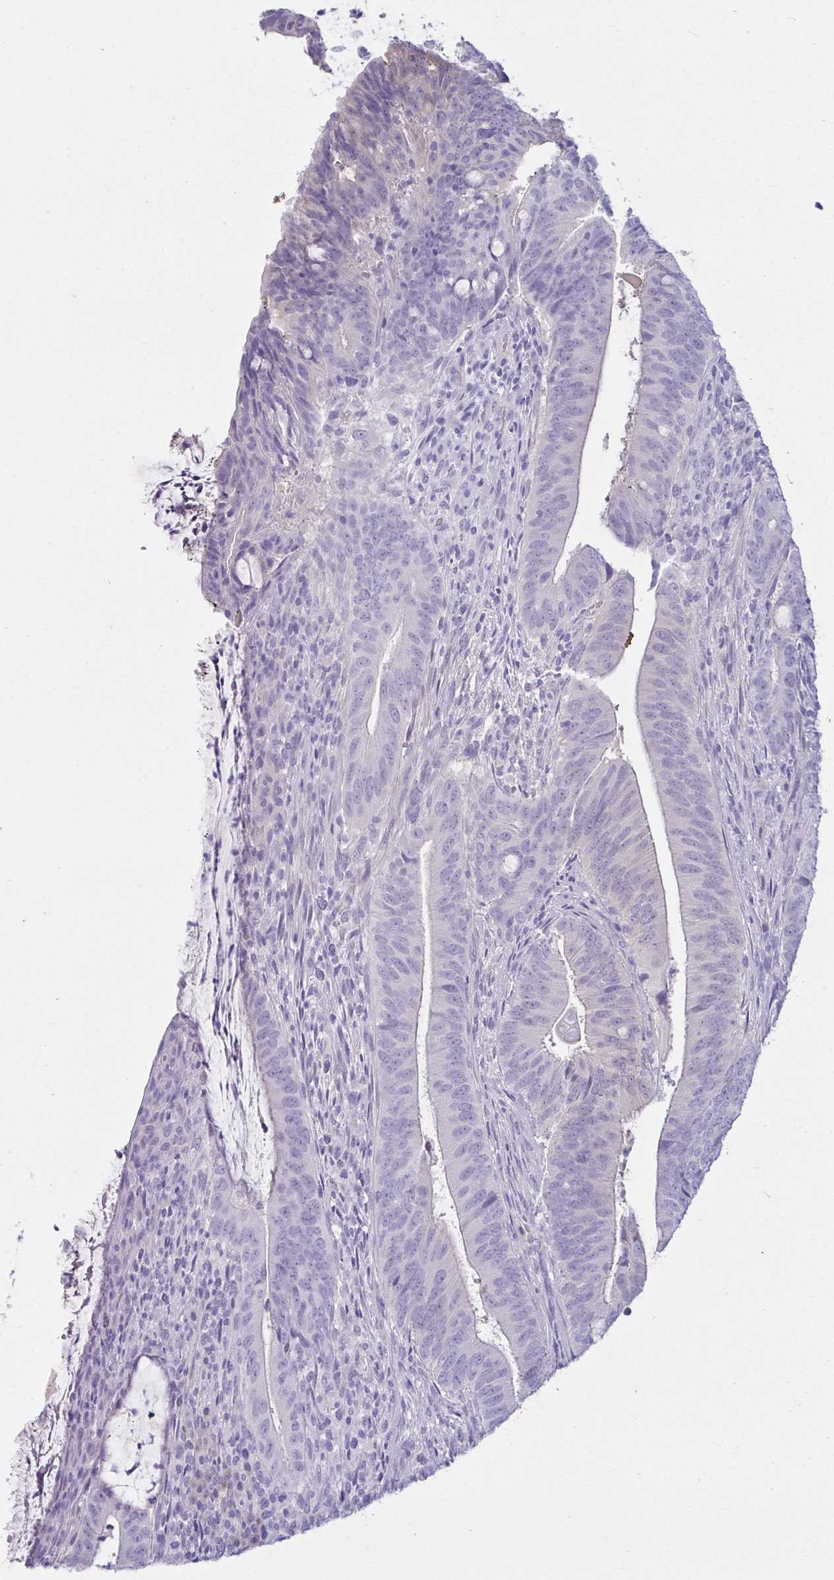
{"staining": {"intensity": "moderate", "quantity": "<25%", "location": "cytoplasmic/membranous"}, "tissue": "colorectal cancer", "cell_type": "Tumor cells", "image_type": "cancer", "snomed": [{"axis": "morphology", "description": "Adenocarcinoma, NOS"}, {"axis": "topography", "description": "Colon"}], "caption": "Colorectal cancer stained for a protein reveals moderate cytoplasmic/membranous positivity in tumor cells. (DAB (3,3'-diaminobenzidine) IHC, brown staining for protein, blue staining for nuclei).", "gene": "MON2", "patient": {"sex": "female", "age": 43}}